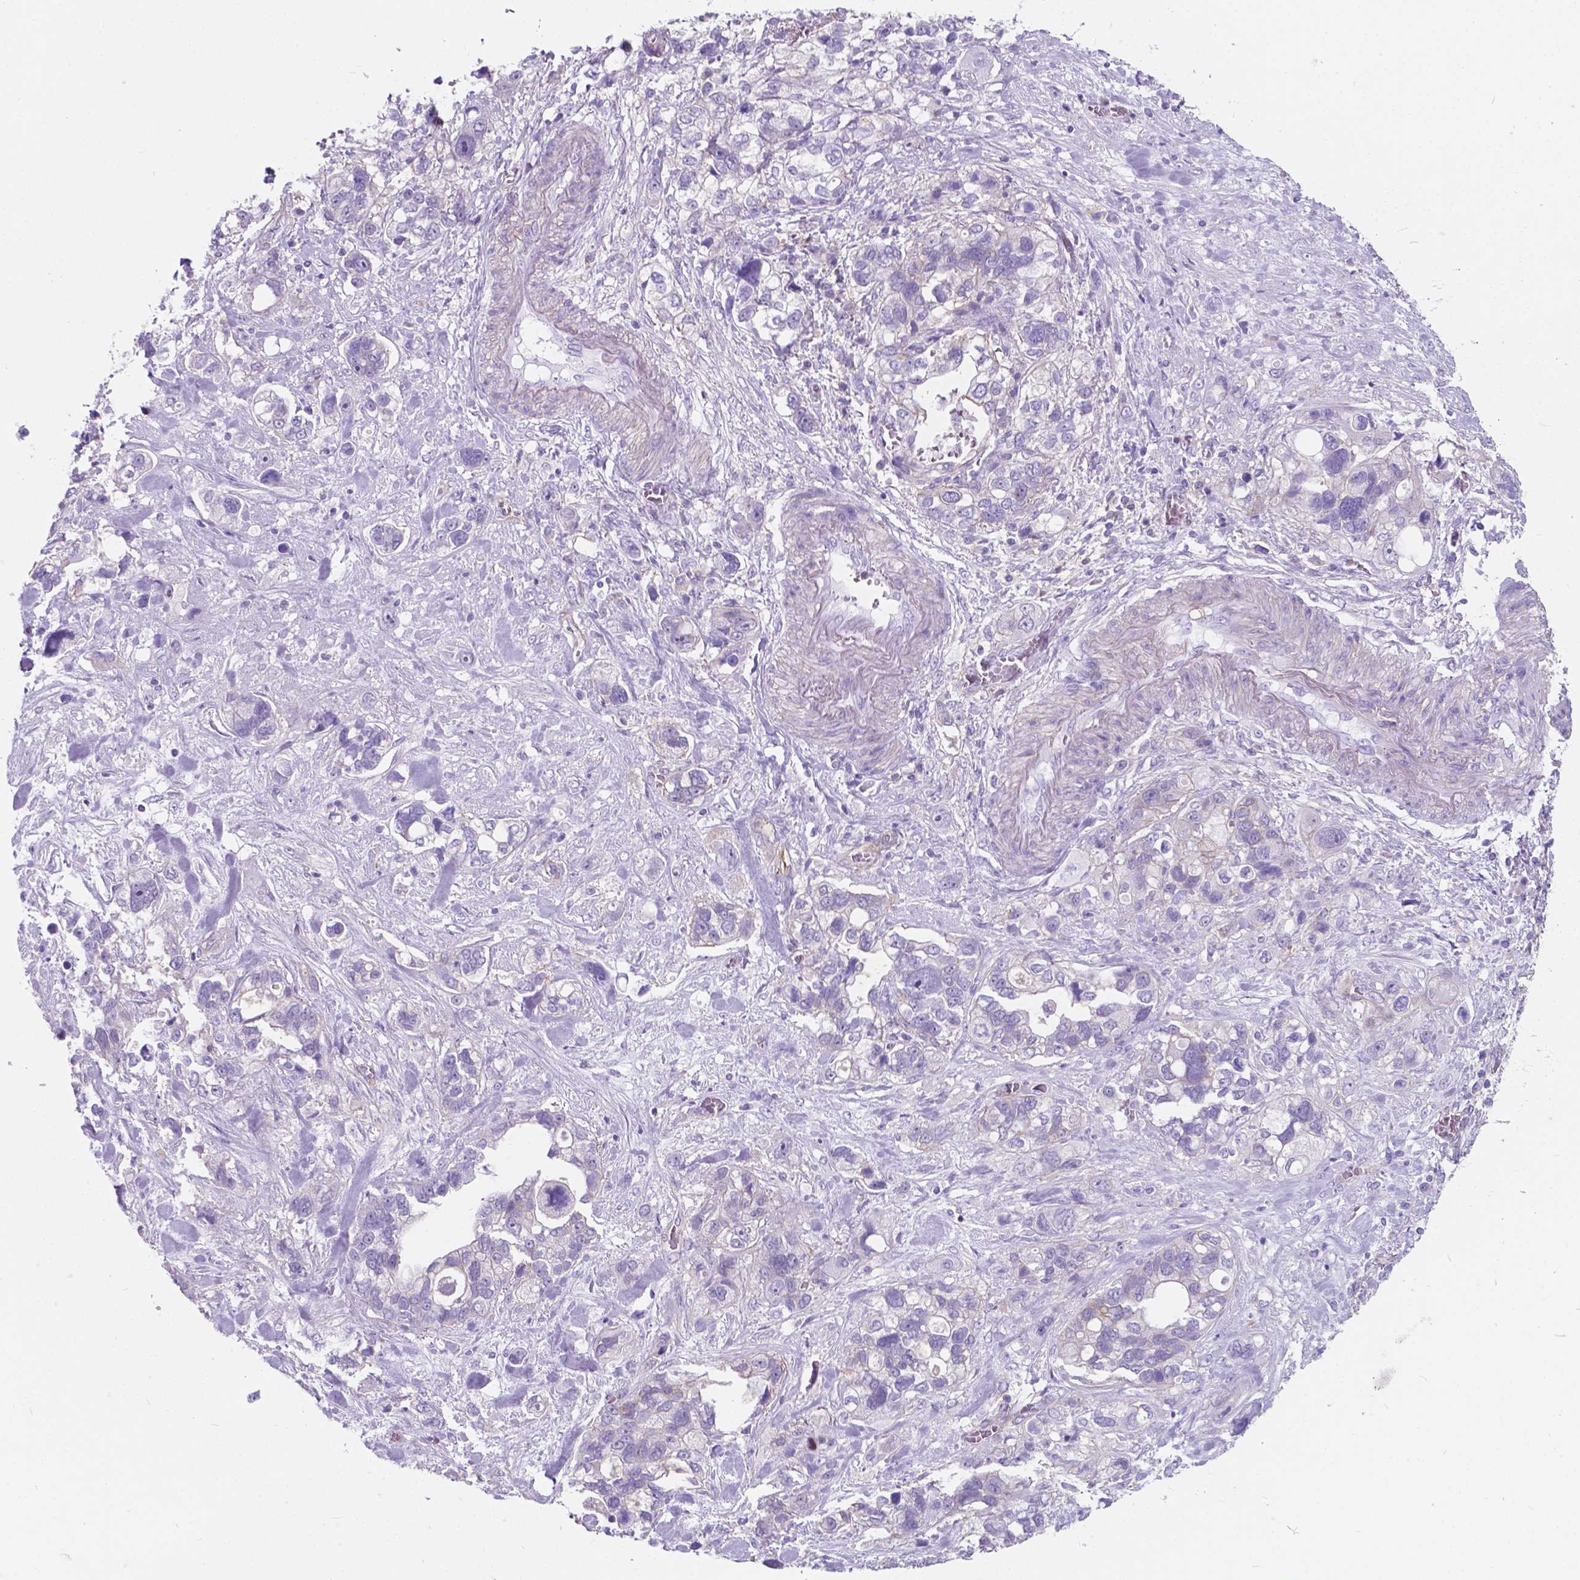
{"staining": {"intensity": "negative", "quantity": "none", "location": "none"}, "tissue": "stomach cancer", "cell_type": "Tumor cells", "image_type": "cancer", "snomed": [{"axis": "morphology", "description": "Adenocarcinoma, NOS"}, {"axis": "topography", "description": "Stomach, upper"}], "caption": "This is a photomicrograph of immunohistochemistry (IHC) staining of adenocarcinoma (stomach), which shows no expression in tumor cells.", "gene": "KIAA0040", "patient": {"sex": "female", "age": 81}}